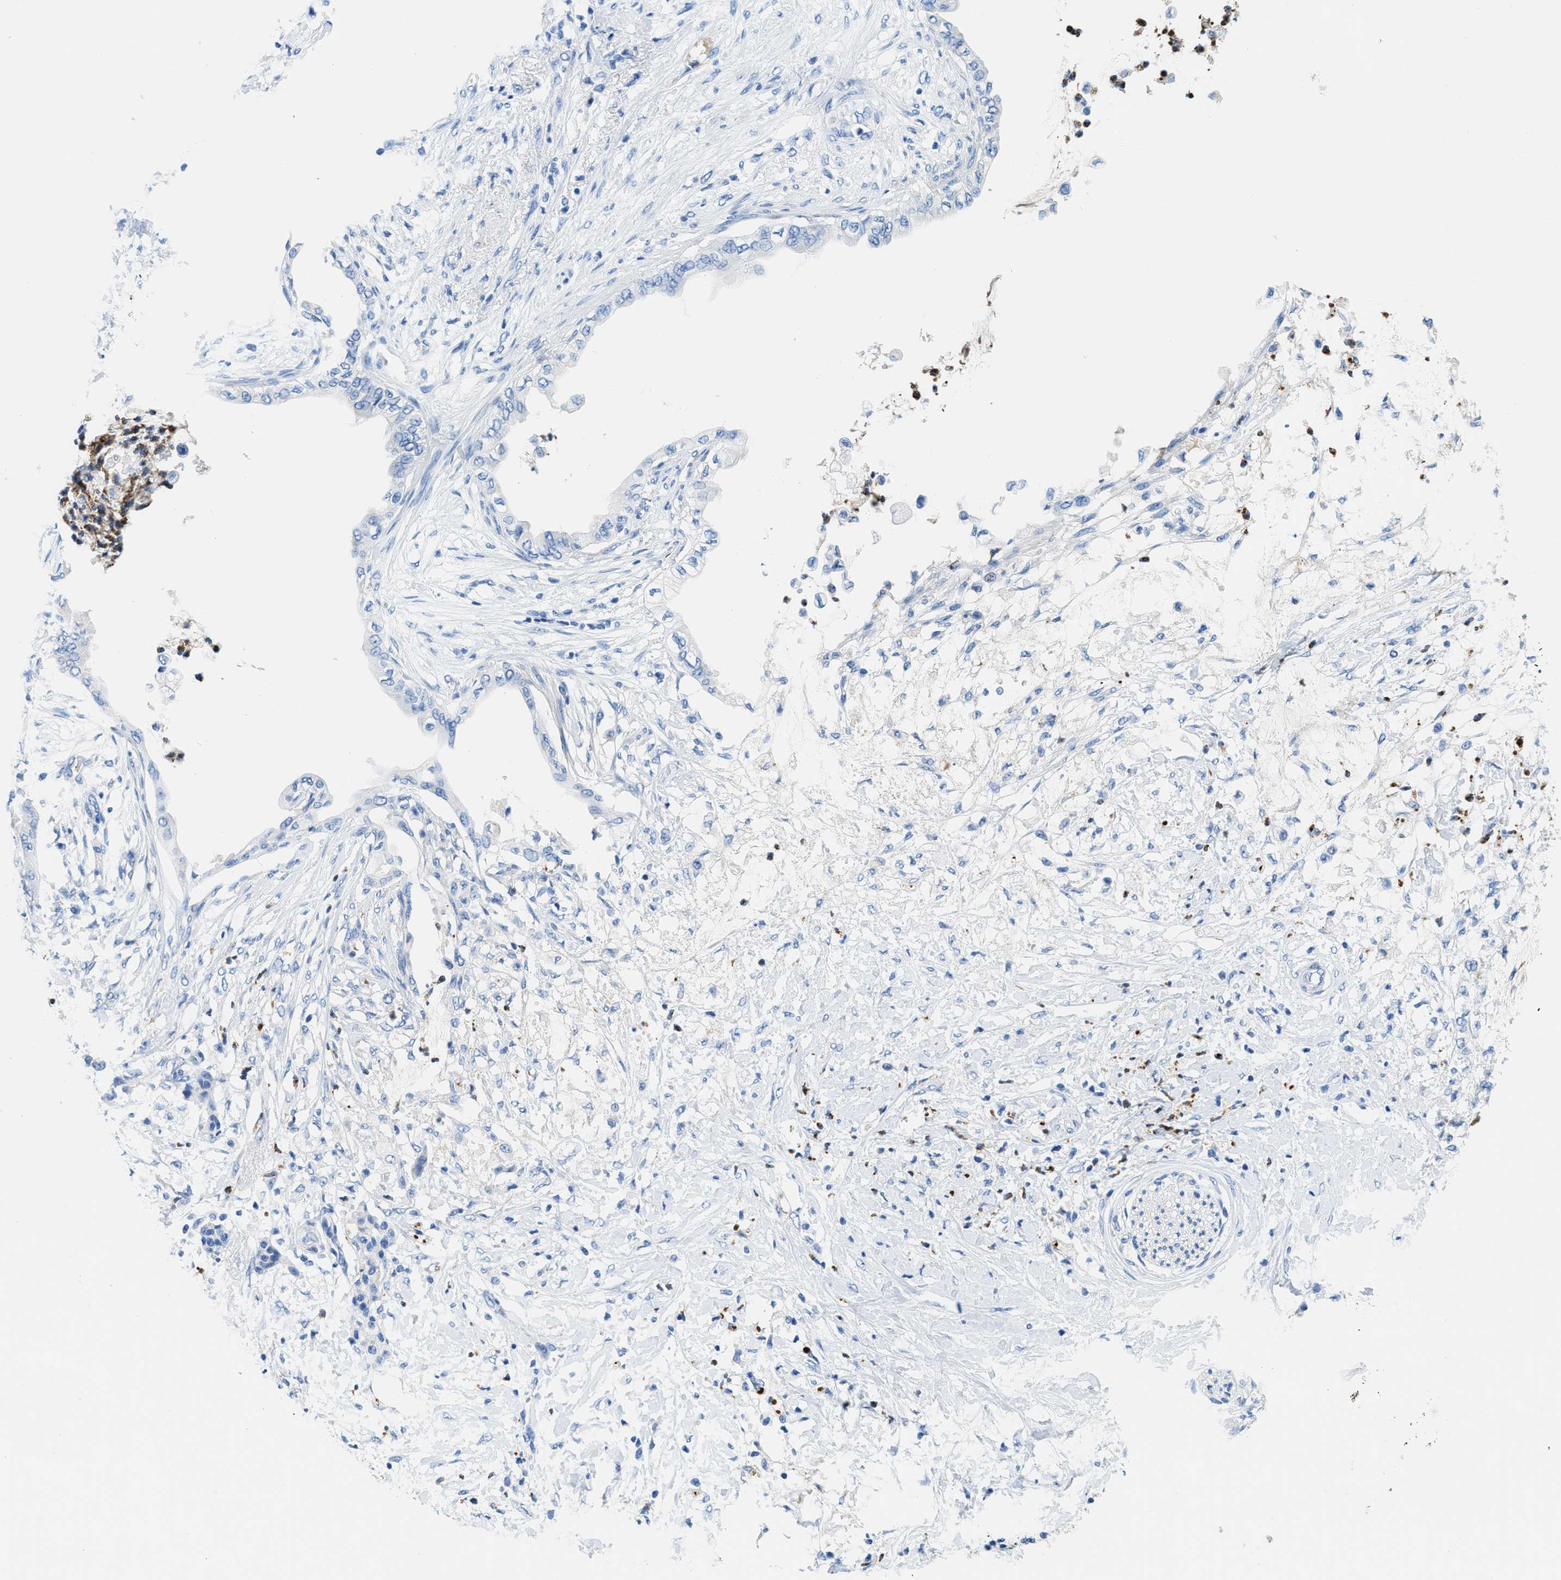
{"staining": {"intensity": "negative", "quantity": "none", "location": "none"}, "tissue": "pancreatic cancer", "cell_type": "Tumor cells", "image_type": "cancer", "snomed": [{"axis": "morphology", "description": "Normal tissue, NOS"}, {"axis": "morphology", "description": "Adenocarcinoma, NOS"}, {"axis": "topography", "description": "Pancreas"}, {"axis": "topography", "description": "Duodenum"}], "caption": "The immunohistochemistry image has no significant positivity in tumor cells of pancreatic cancer tissue.", "gene": "NEB", "patient": {"sex": "female", "age": 60}}